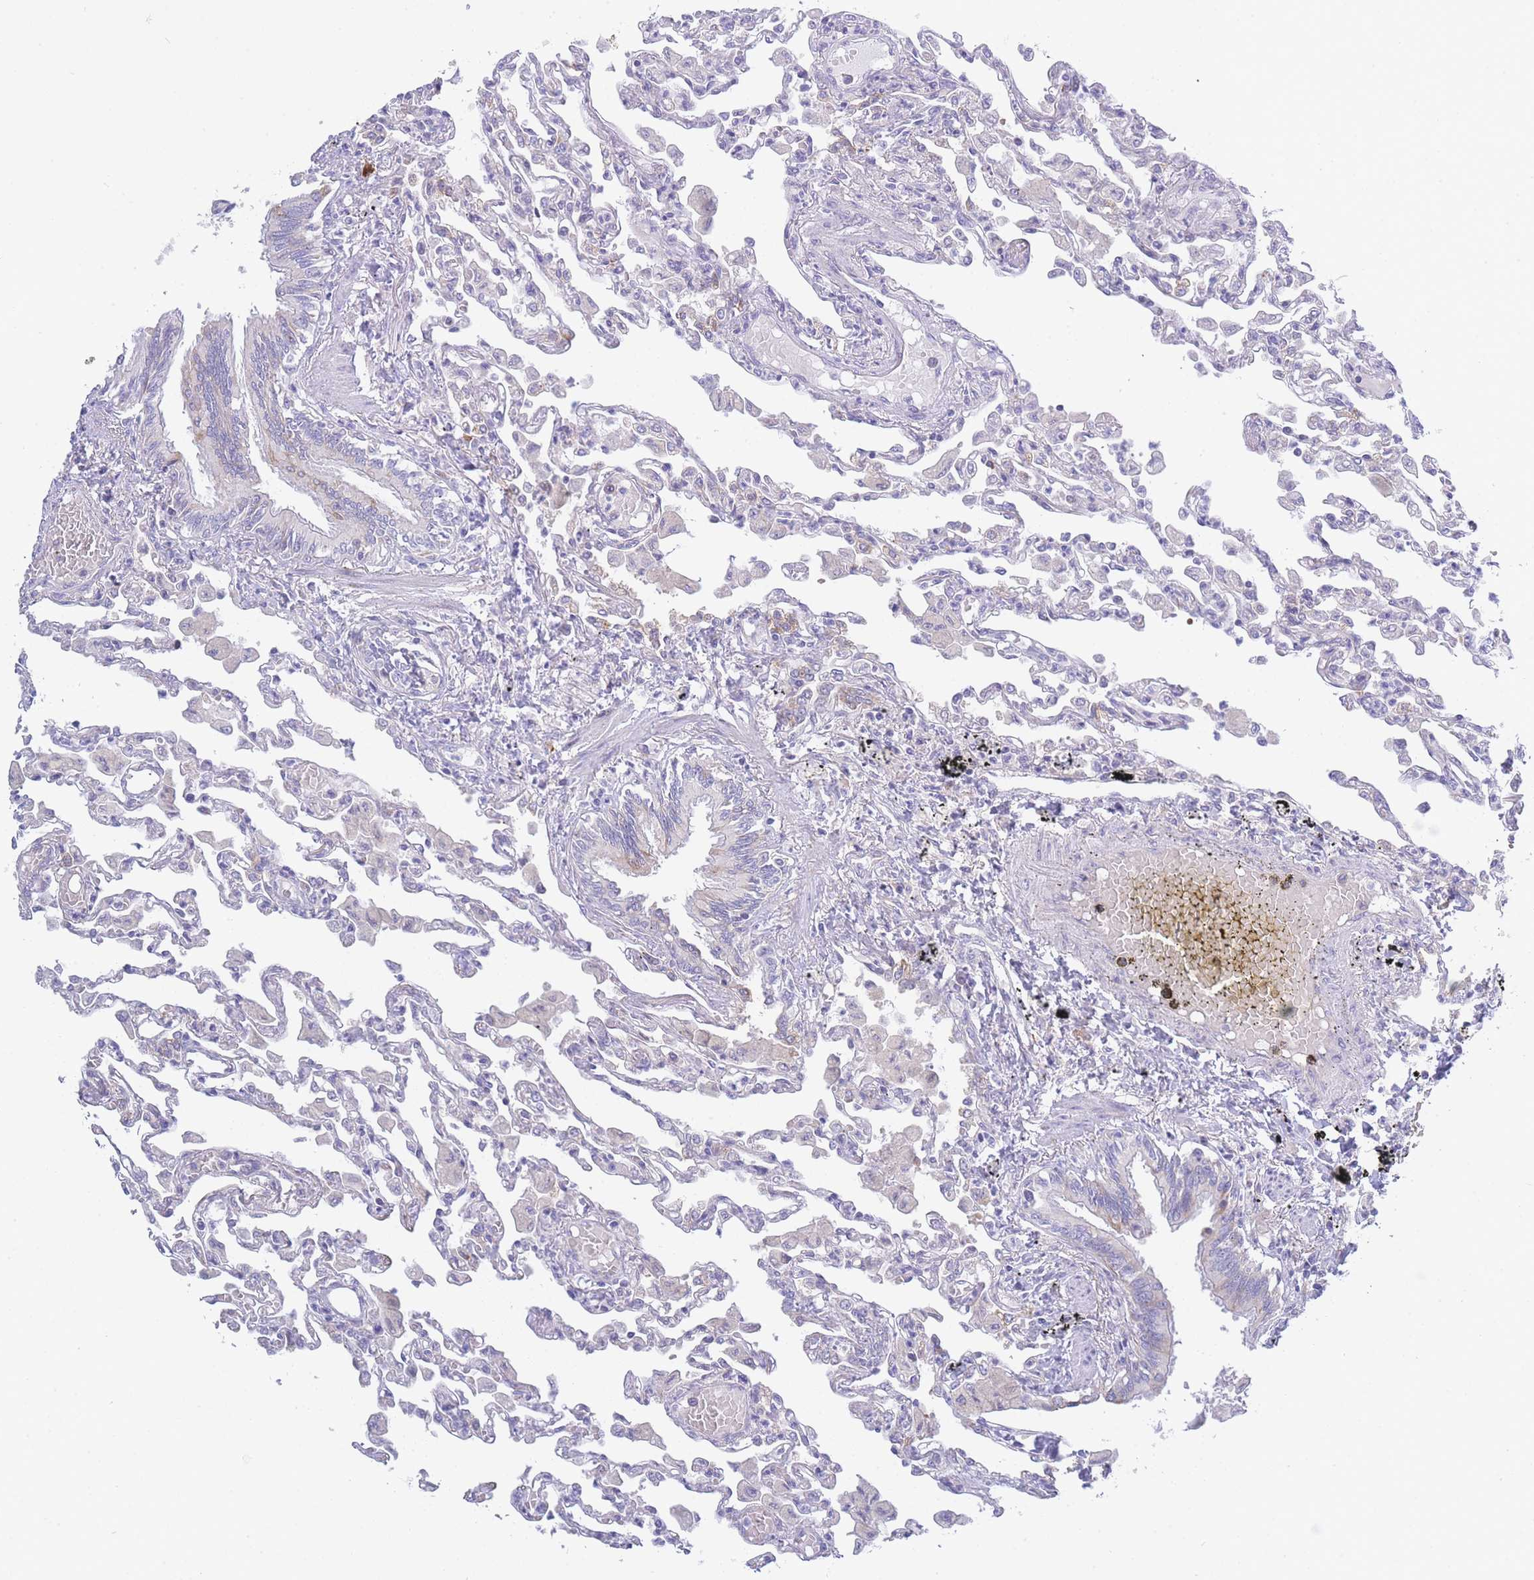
{"staining": {"intensity": "weak", "quantity": "<25%", "location": "cytoplasmic/membranous"}, "tissue": "lung", "cell_type": "Alveolar cells", "image_type": "normal", "snomed": [{"axis": "morphology", "description": "Normal tissue, NOS"}, {"axis": "topography", "description": "Bronchus"}, {"axis": "topography", "description": "Lung"}], "caption": "Protein analysis of normal lung demonstrates no significant positivity in alveolar cells. (Brightfield microscopy of DAB (3,3'-diaminobenzidine) IHC at high magnification).", "gene": "ZNF510", "patient": {"sex": "female", "age": 49}}